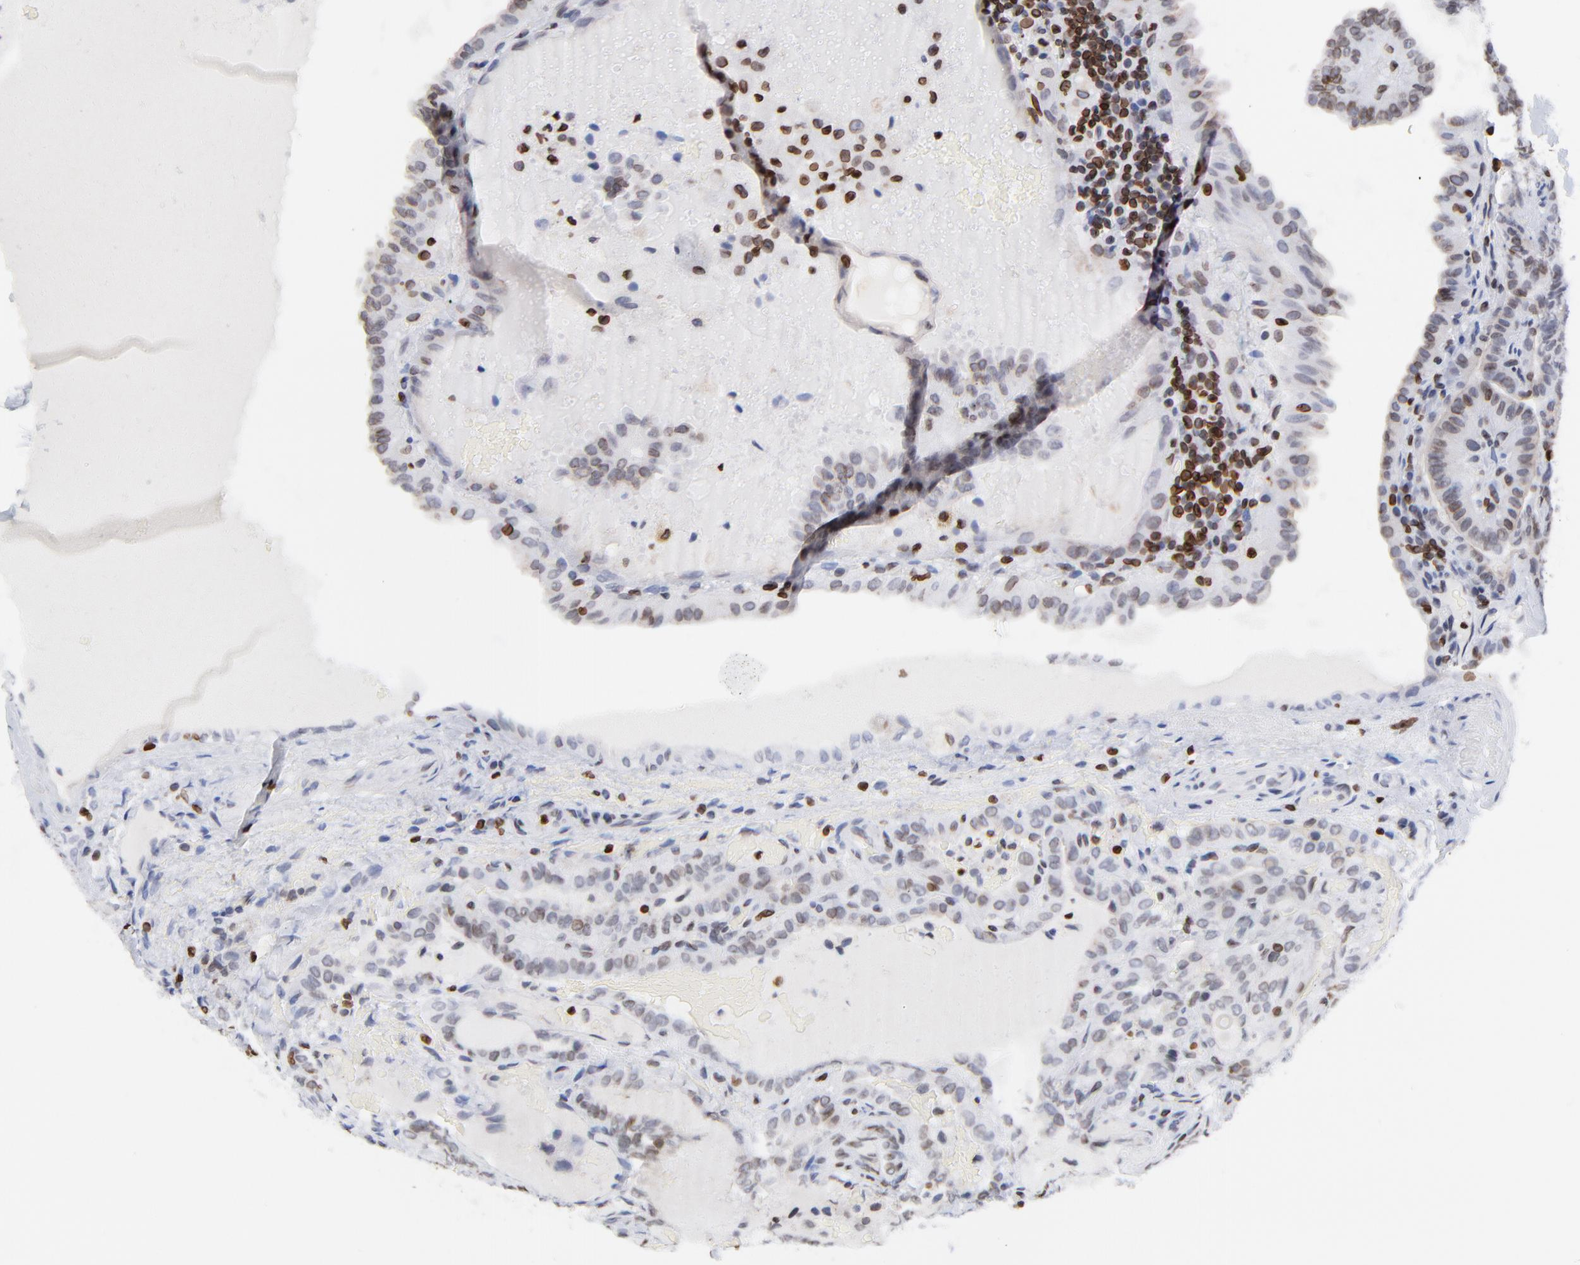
{"staining": {"intensity": "weak", "quantity": "<25%", "location": "cytoplasmic/membranous,nuclear"}, "tissue": "thyroid cancer", "cell_type": "Tumor cells", "image_type": "cancer", "snomed": [{"axis": "morphology", "description": "Papillary adenocarcinoma, NOS"}, {"axis": "topography", "description": "Thyroid gland"}], "caption": "Tumor cells show no significant protein staining in thyroid papillary adenocarcinoma.", "gene": "THAP7", "patient": {"sex": "male", "age": 77}}